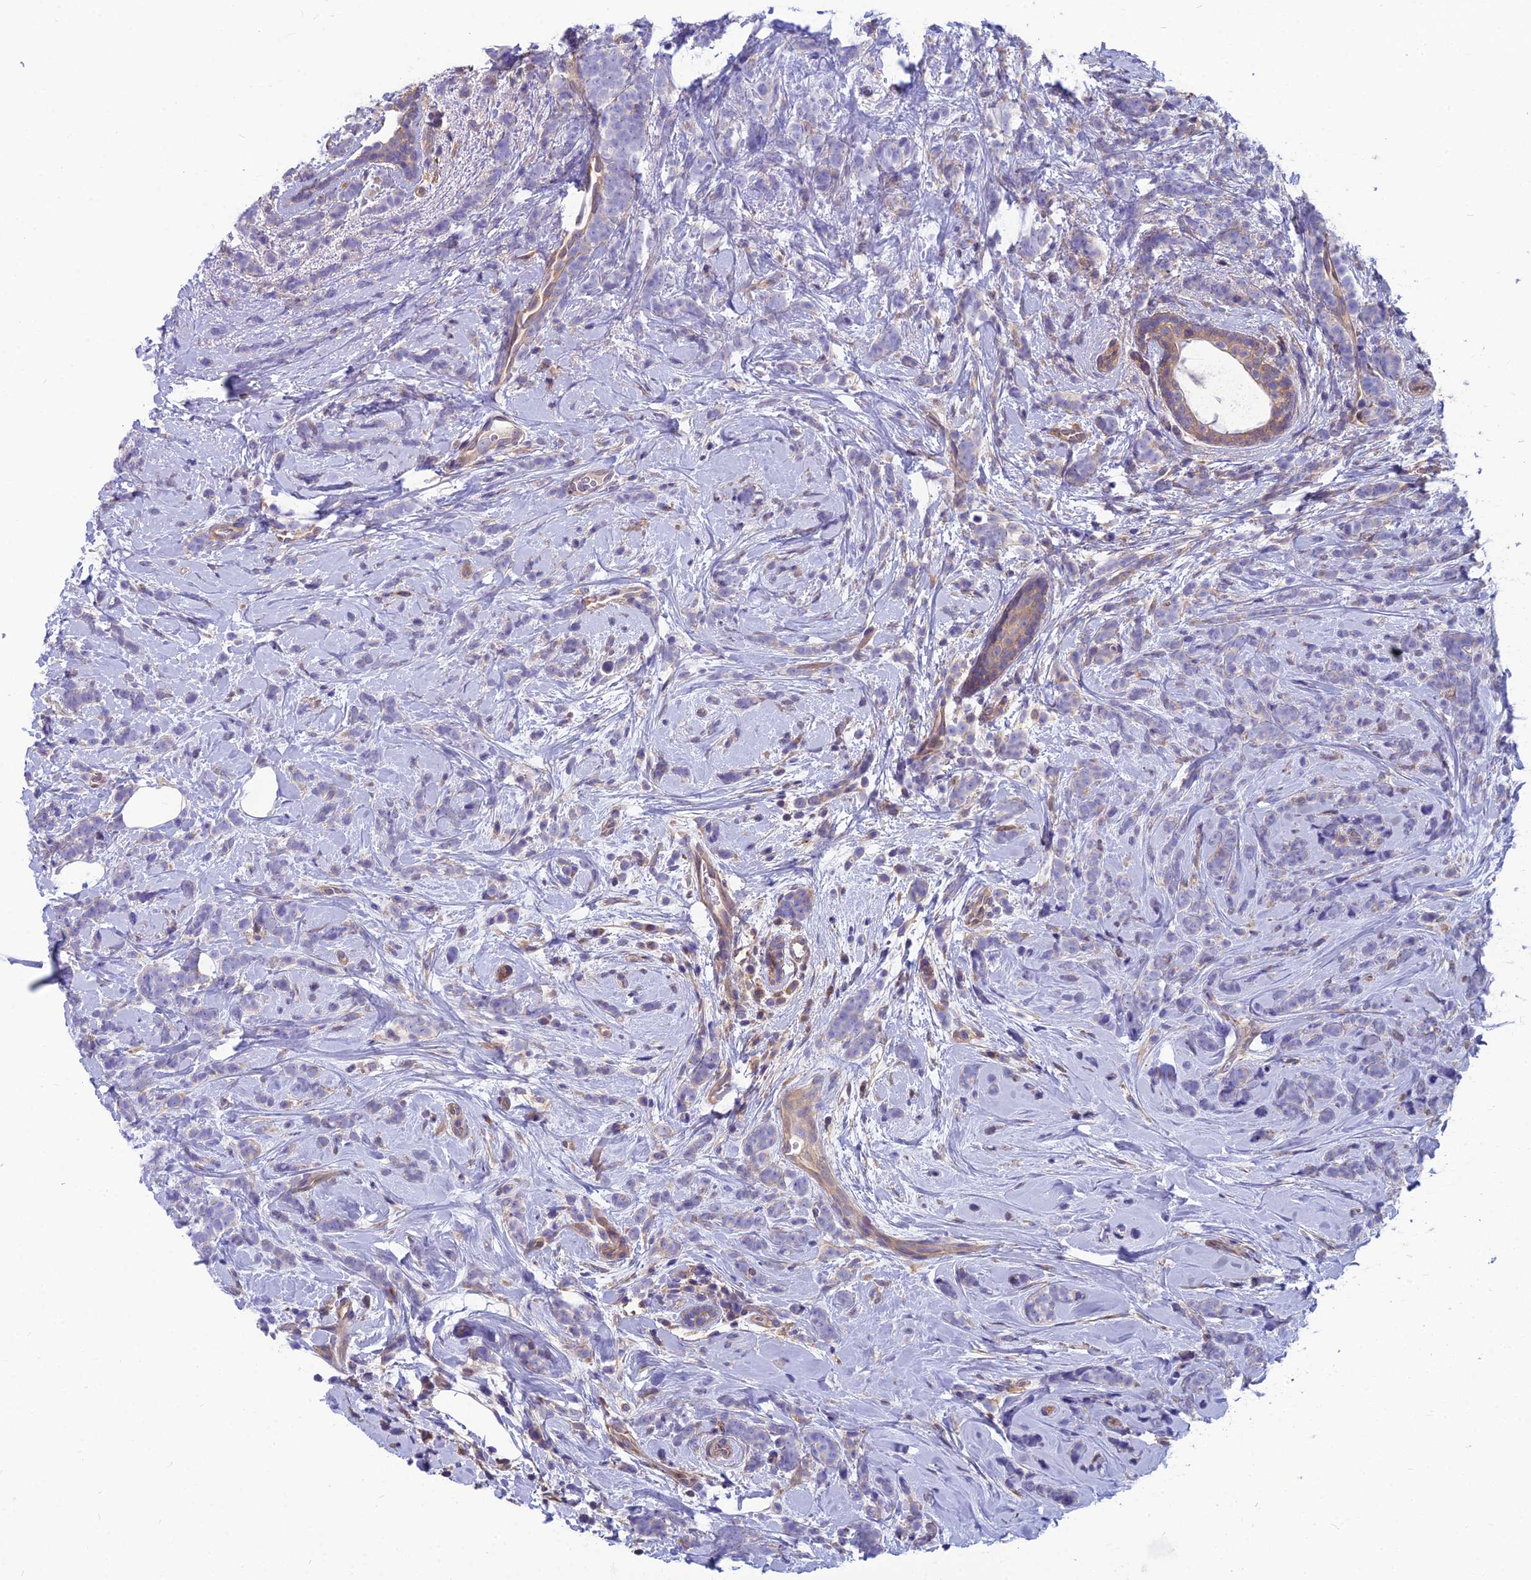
{"staining": {"intensity": "negative", "quantity": "none", "location": "none"}, "tissue": "breast cancer", "cell_type": "Tumor cells", "image_type": "cancer", "snomed": [{"axis": "morphology", "description": "Lobular carcinoma"}, {"axis": "topography", "description": "Breast"}], "caption": "The histopathology image demonstrates no significant staining in tumor cells of breast cancer.", "gene": "MVD", "patient": {"sex": "female", "age": 58}}